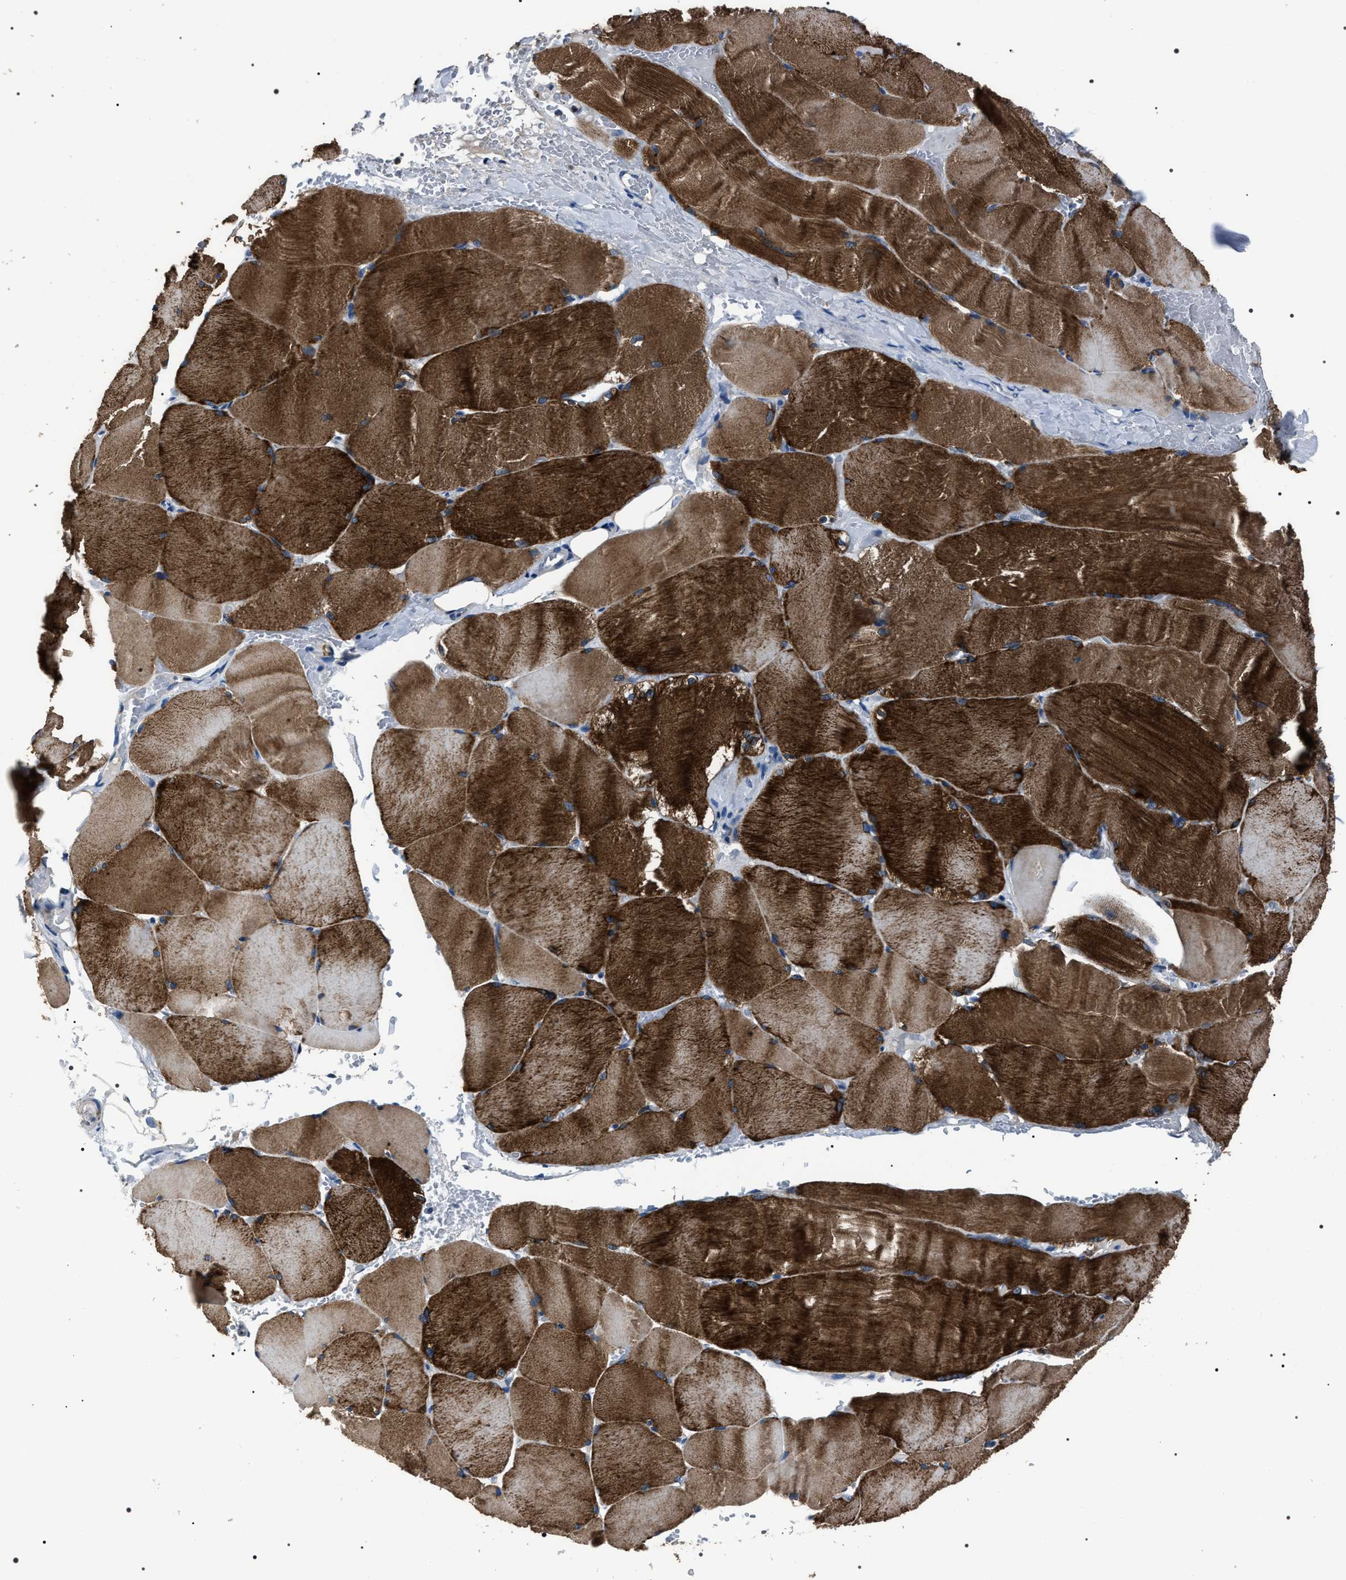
{"staining": {"intensity": "strong", "quantity": ">75%", "location": "cytoplasmic/membranous"}, "tissue": "skeletal muscle", "cell_type": "Myocytes", "image_type": "normal", "snomed": [{"axis": "morphology", "description": "Normal tissue, NOS"}, {"axis": "topography", "description": "Skin"}, {"axis": "topography", "description": "Skeletal muscle"}], "caption": "DAB (3,3'-diaminobenzidine) immunohistochemical staining of normal skeletal muscle displays strong cytoplasmic/membranous protein positivity in approximately >75% of myocytes.", "gene": "TRIM54", "patient": {"sex": "male", "age": 83}}